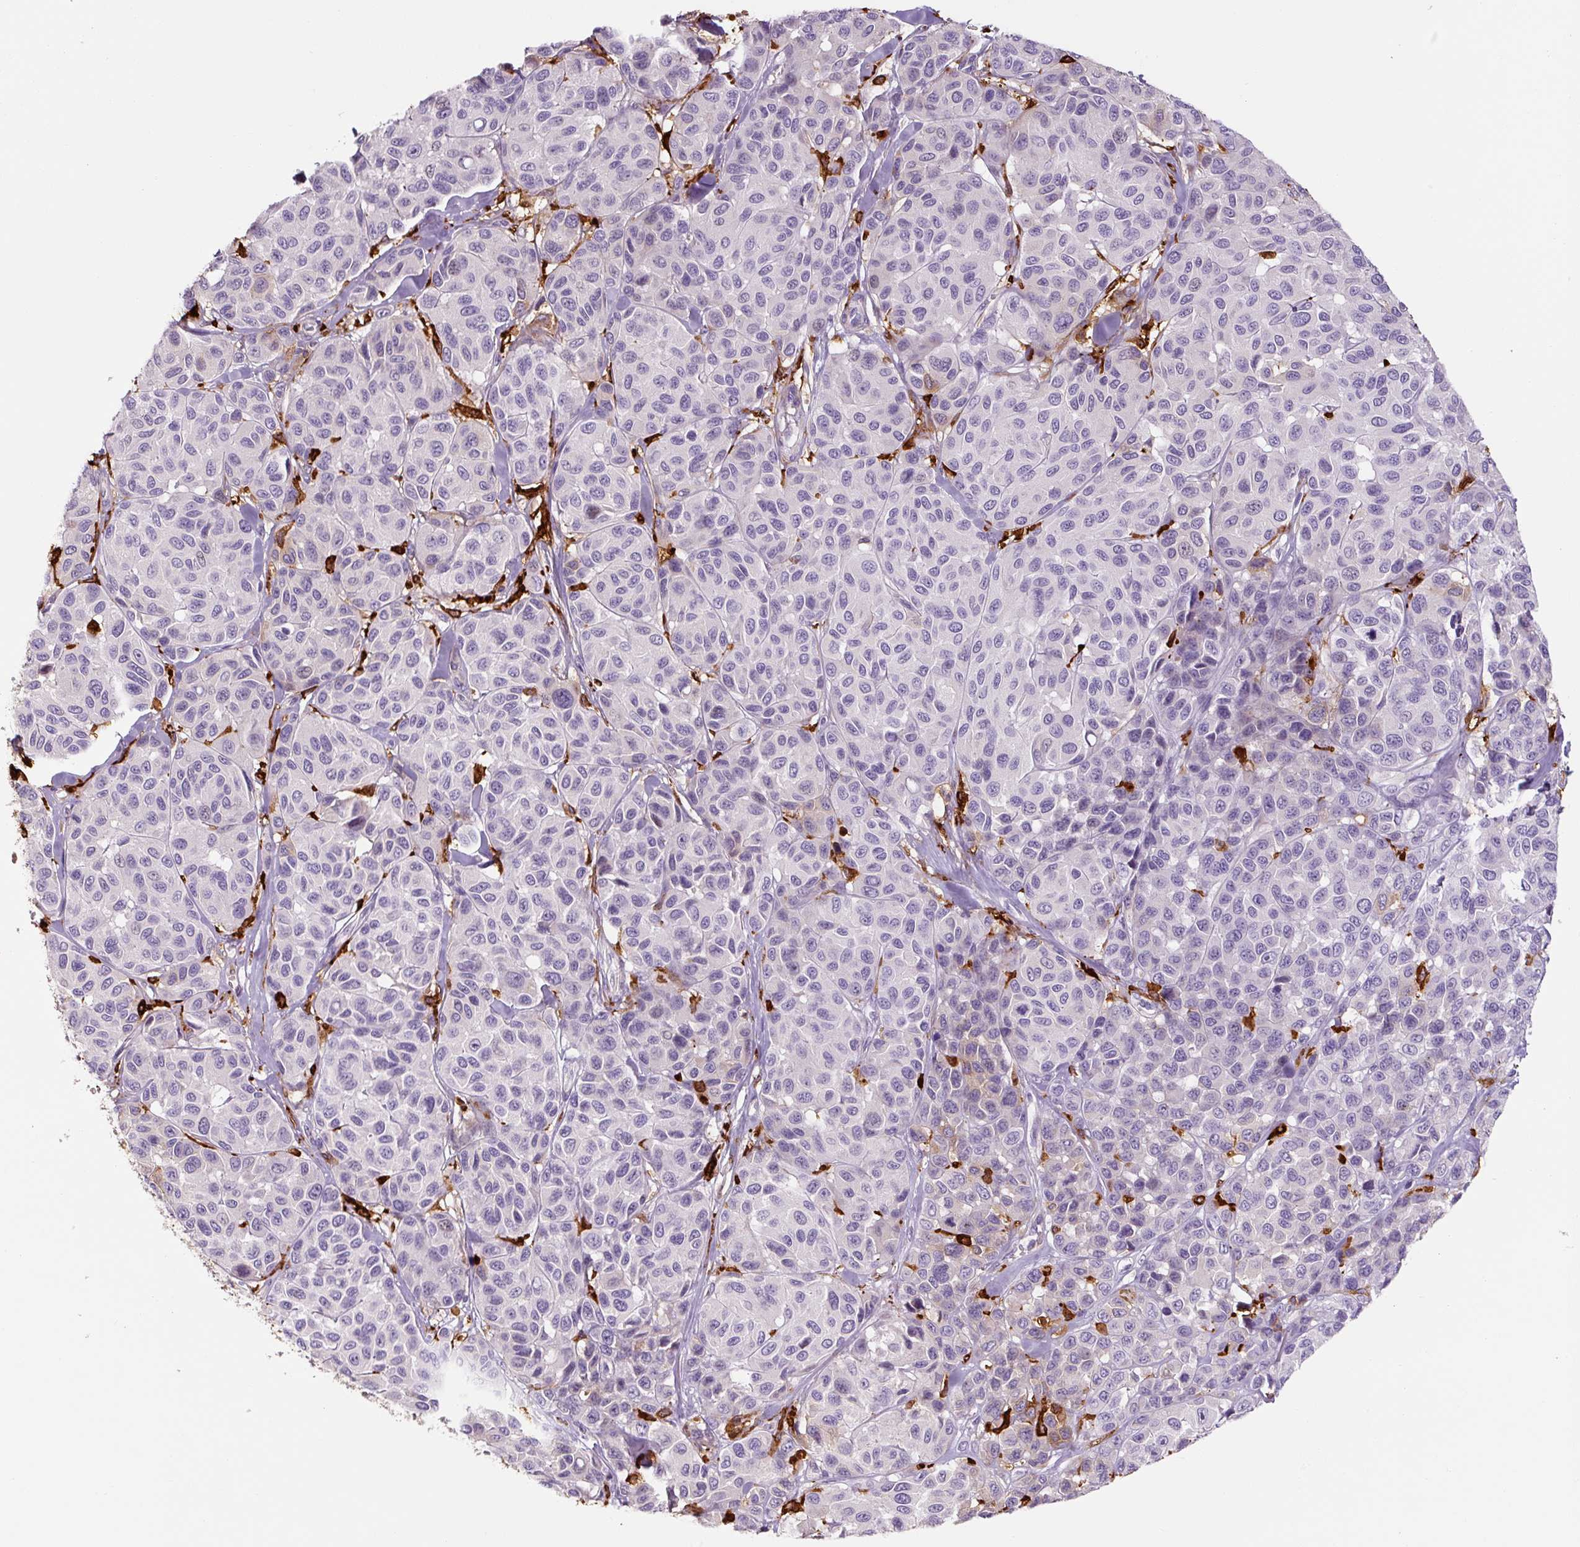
{"staining": {"intensity": "negative", "quantity": "none", "location": "none"}, "tissue": "melanoma", "cell_type": "Tumor cells", "image_type": "cancer", "snomed": [{"axis": "morphology", "description": "Malignant melanoma, NOS"}, {"axis": "topography", "description": "Skin"}], "caption": "A histopathology image of human melanoma is negative for staining in tumor cells. (Brightfield microscopy of DAB (3,3'-diaminobenzidine) immunohistochemistry at high magnification).", "gene": "FUT10", "patient": {"sex": "female", "age": 66}}